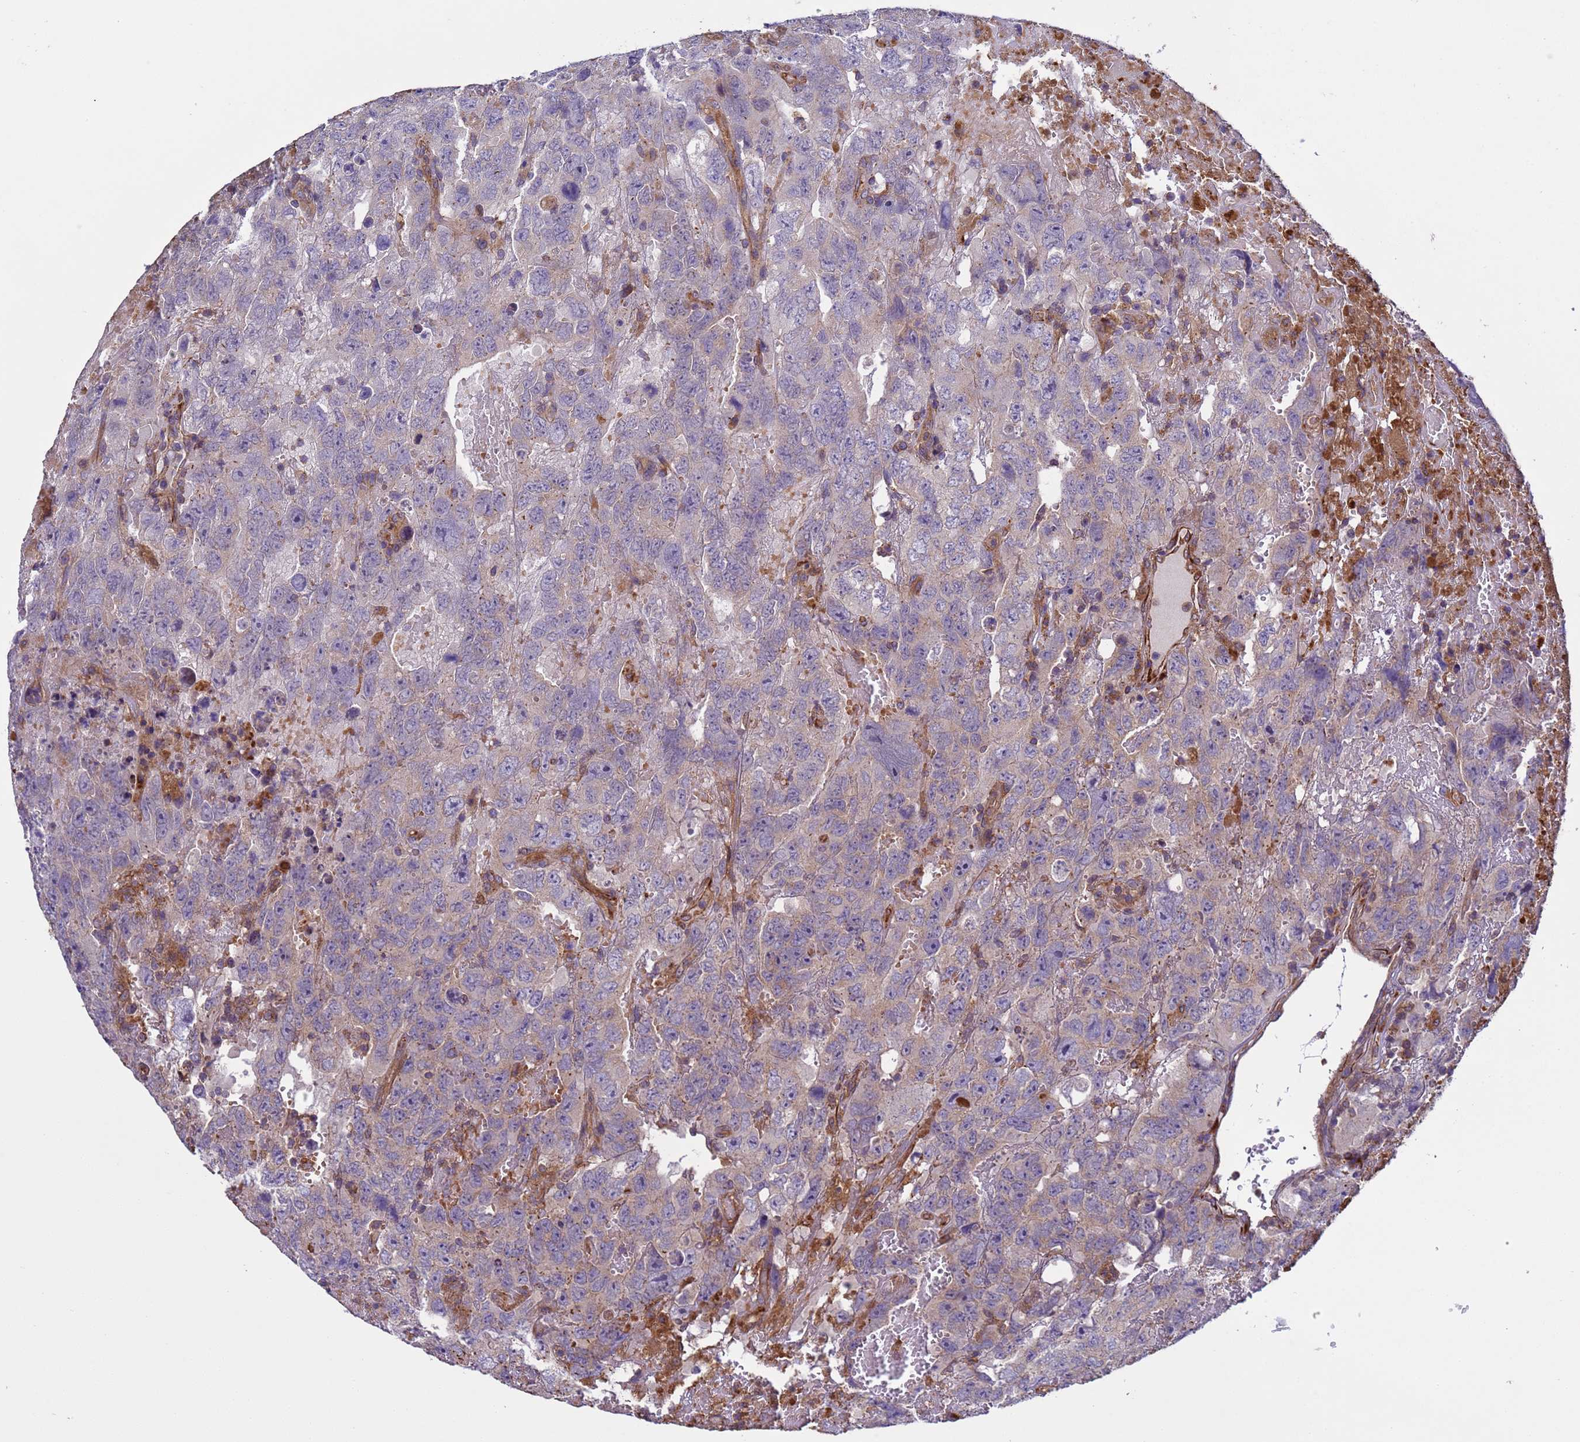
{"staining": {"intensity": "weak", "quantity": "<25%", "location": "cytoplasmic/membranous"}, "tissue": "testis cancer", "cell_type": "Tumor cells", "image_type": "cancer", "snomed": [{"axis": "morphology", "description": "Carcinoma, Embryonal, NOS"}, {"axis": "topography", "description": "Testis"}], "caption": "Image shows no significant protein staining in tumor cells of testis cancer.", "gene": "RAB10", "patient": {"sex": "male", "age": 45}}